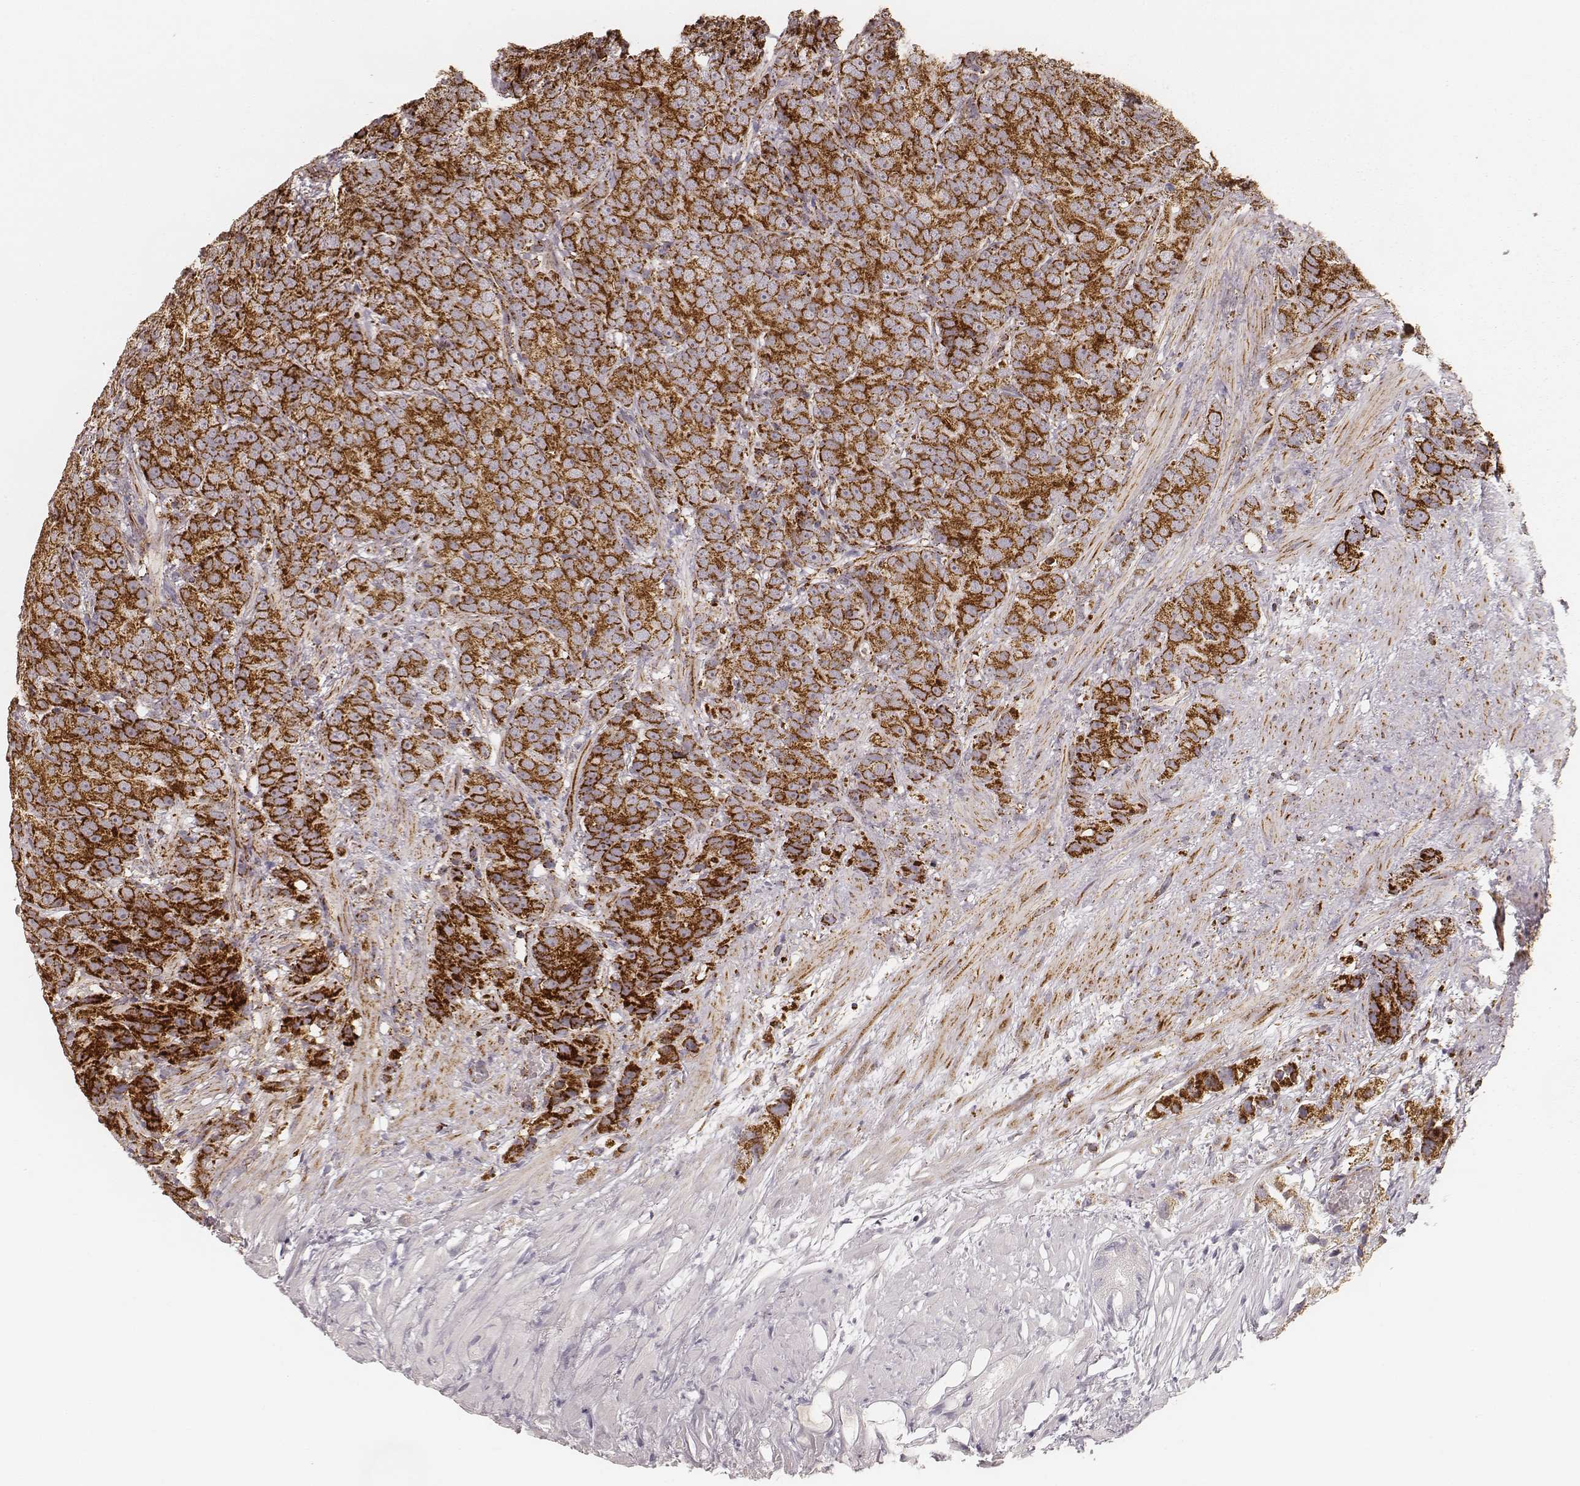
{"staining": {"intensity": "strong", "quantity": ">75%", "location": "cytoplasmic/membranous"}, "tissue": "prostate cancer", "cell_type": "Tumor cells", "image_type": "cancer", "snomed": [{"axis": "morphology", "description": "Adenocarcinoma, High grade"}, {"axis": "topography", "description": "Prostate"}], "caption": "Prostate cancer was stained to show a protein in brown. There is high levels of strong cytoplasmic/membranous positivity in about >75% of tumor cells.", "gene": "CS", "patient": {"sex": "male", "age": 90}}